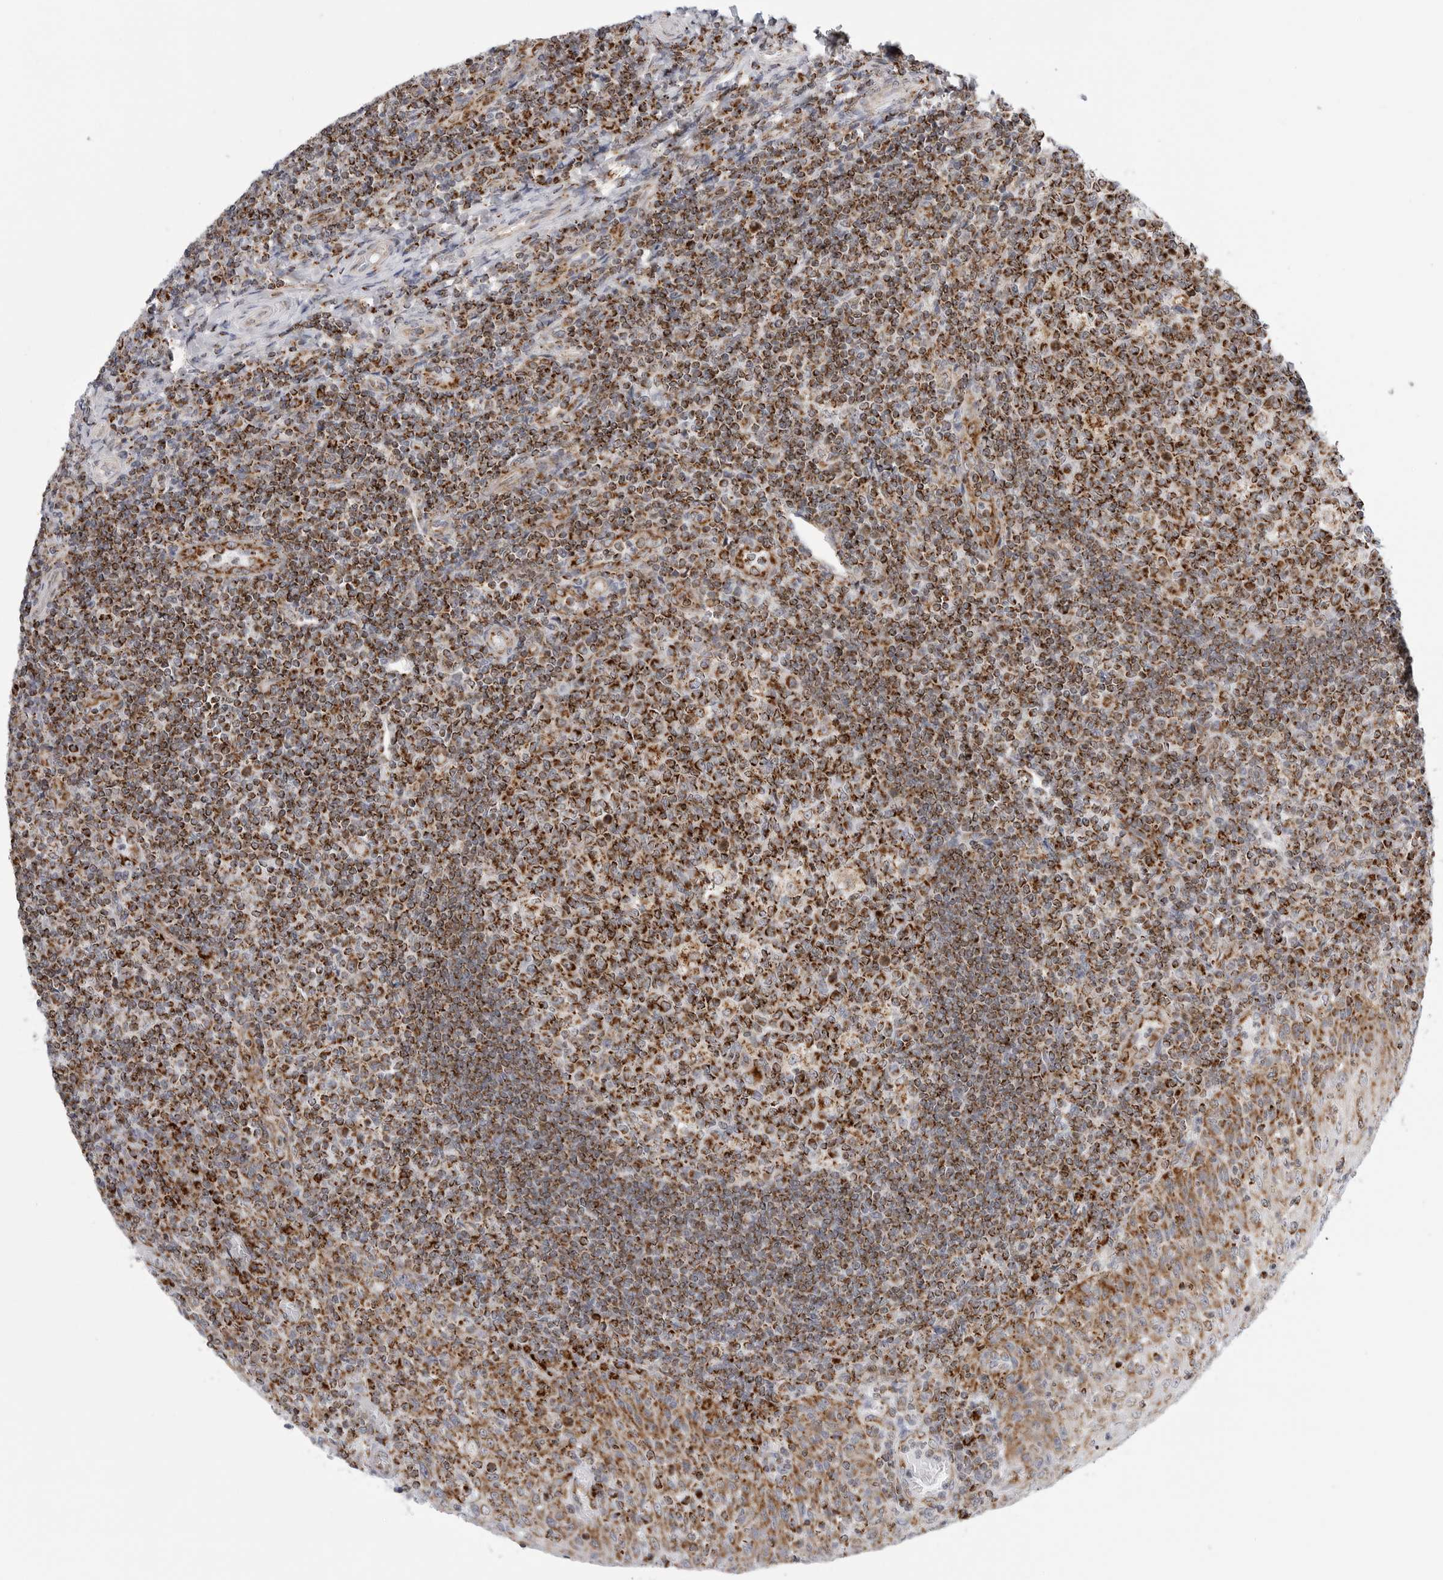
{"staining": {"intensity": "strong", "quantity": ">75%", "location": "cytoplasmic/membranous"}, "tissue": "tonsil", "cell_type": "Germinal center cells", "image_type": "normal", "snomed": [{"axis": "morphology", "description": "Normal tissue, NOS"}, {"axis": "topography", "description": "Tonsil"}], "caption": "Immunohistochemical staining of normal tonsil exhibits high levels of strong cytoplasmic/membranous positivity in about >75% of germinal center cells. The staining is performed using DAB (3,3'-diaminobenzidine) brown chromogen to label protein expression. The nuclei are counter-stained blue using hematoxylin.", "gene": "ATP5IF1", "patient": {"sex": "female", "age": 19}}